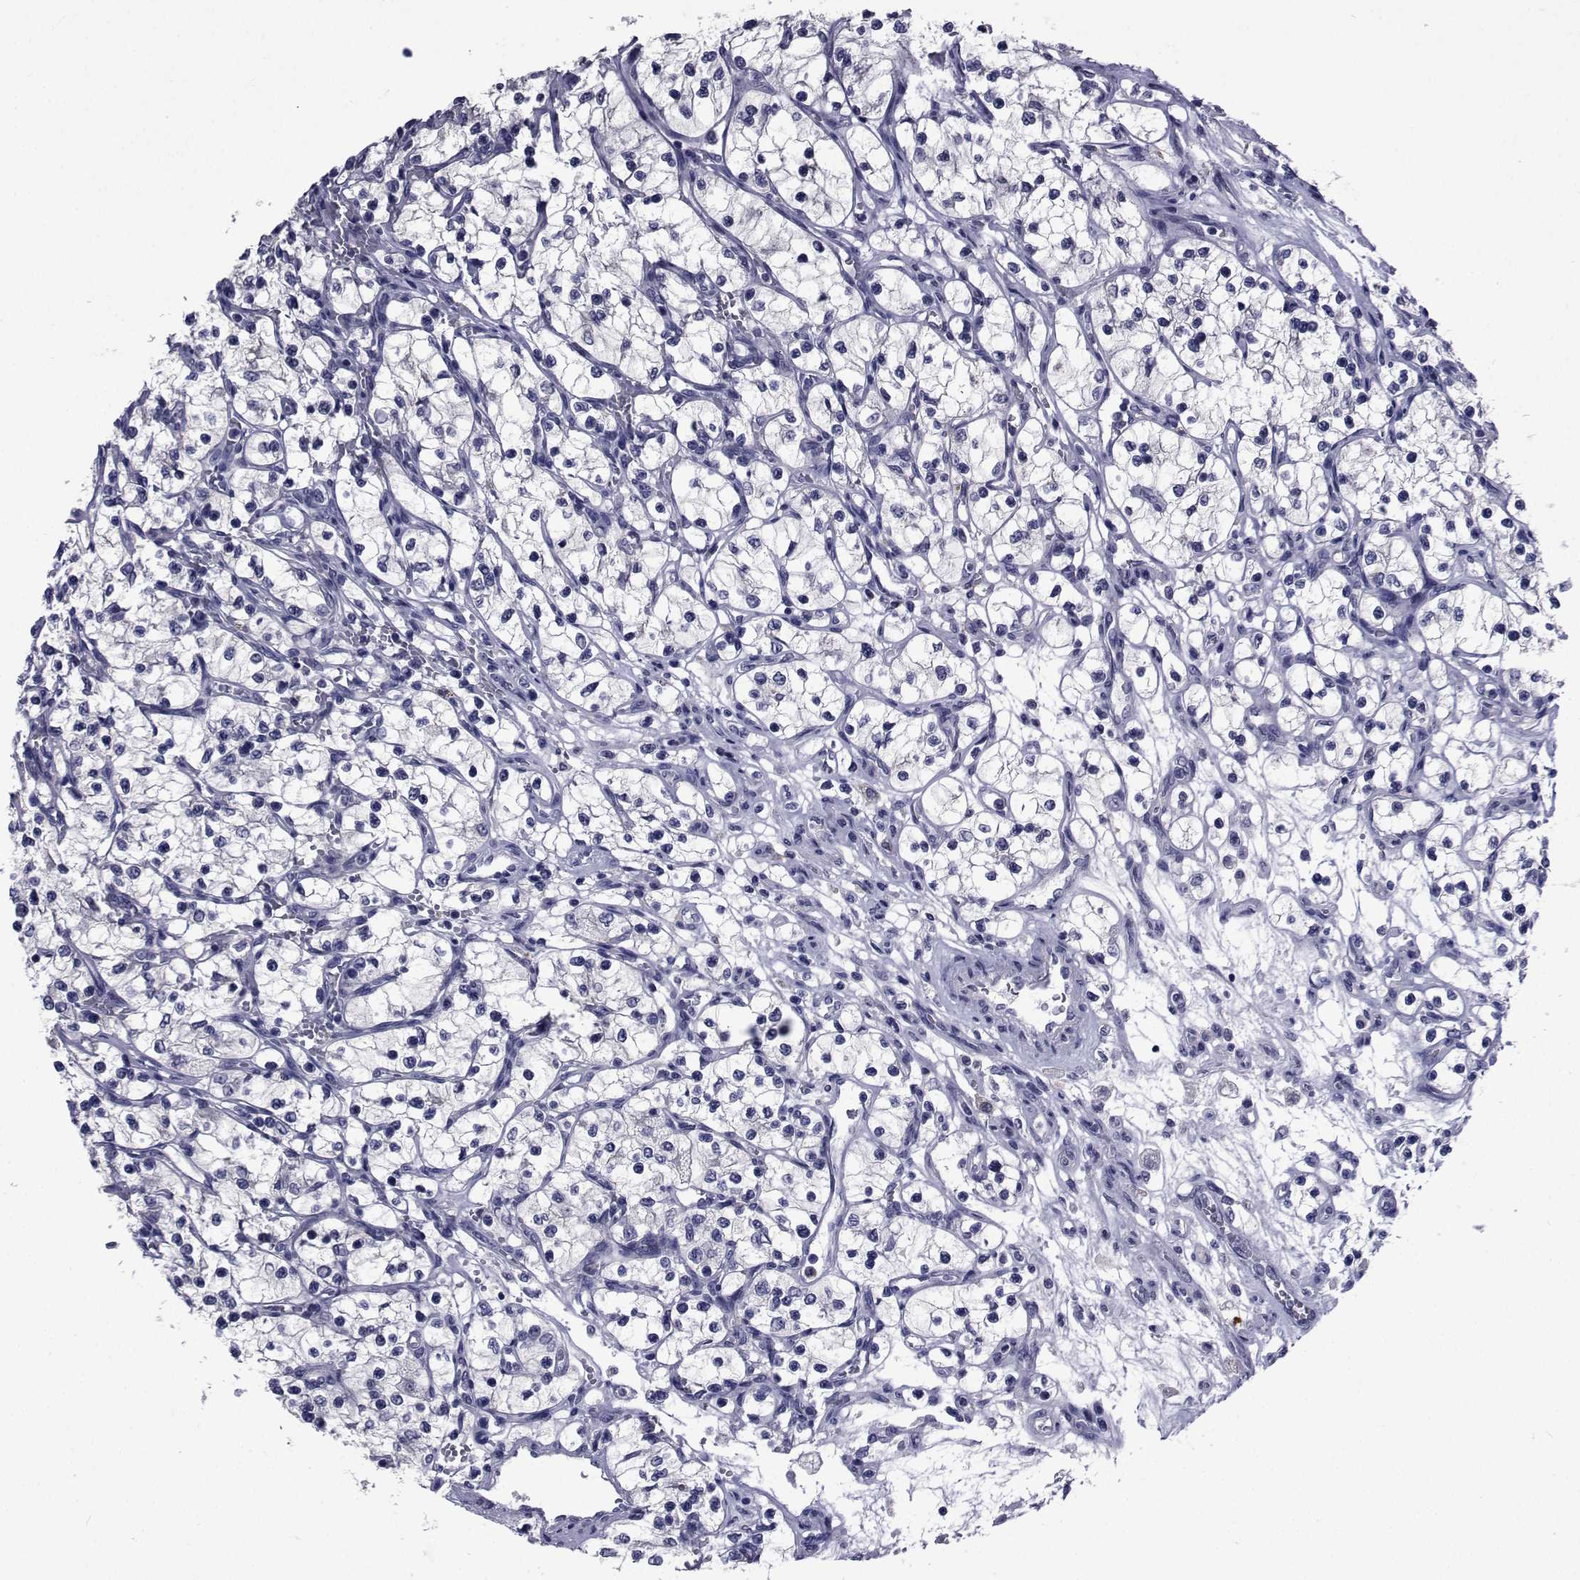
{"staining": {"intensity": "negative", "quantity": "none", "location": "none"}, "tissue": "renal cancer", "cell_type": "Tumor cells", "image_type": "cancer", "snomed": [{"axis": "morphology", "description": "Adenocarcinoma, NOS"}, {"axis": "topography", "description": "Kidney"}], "caption": "The image shows no significant expression in tumor cells of renal adenocarcinoma.", "gene": "SEMA5B", "patient": {"sex": "female", "age": 69}}